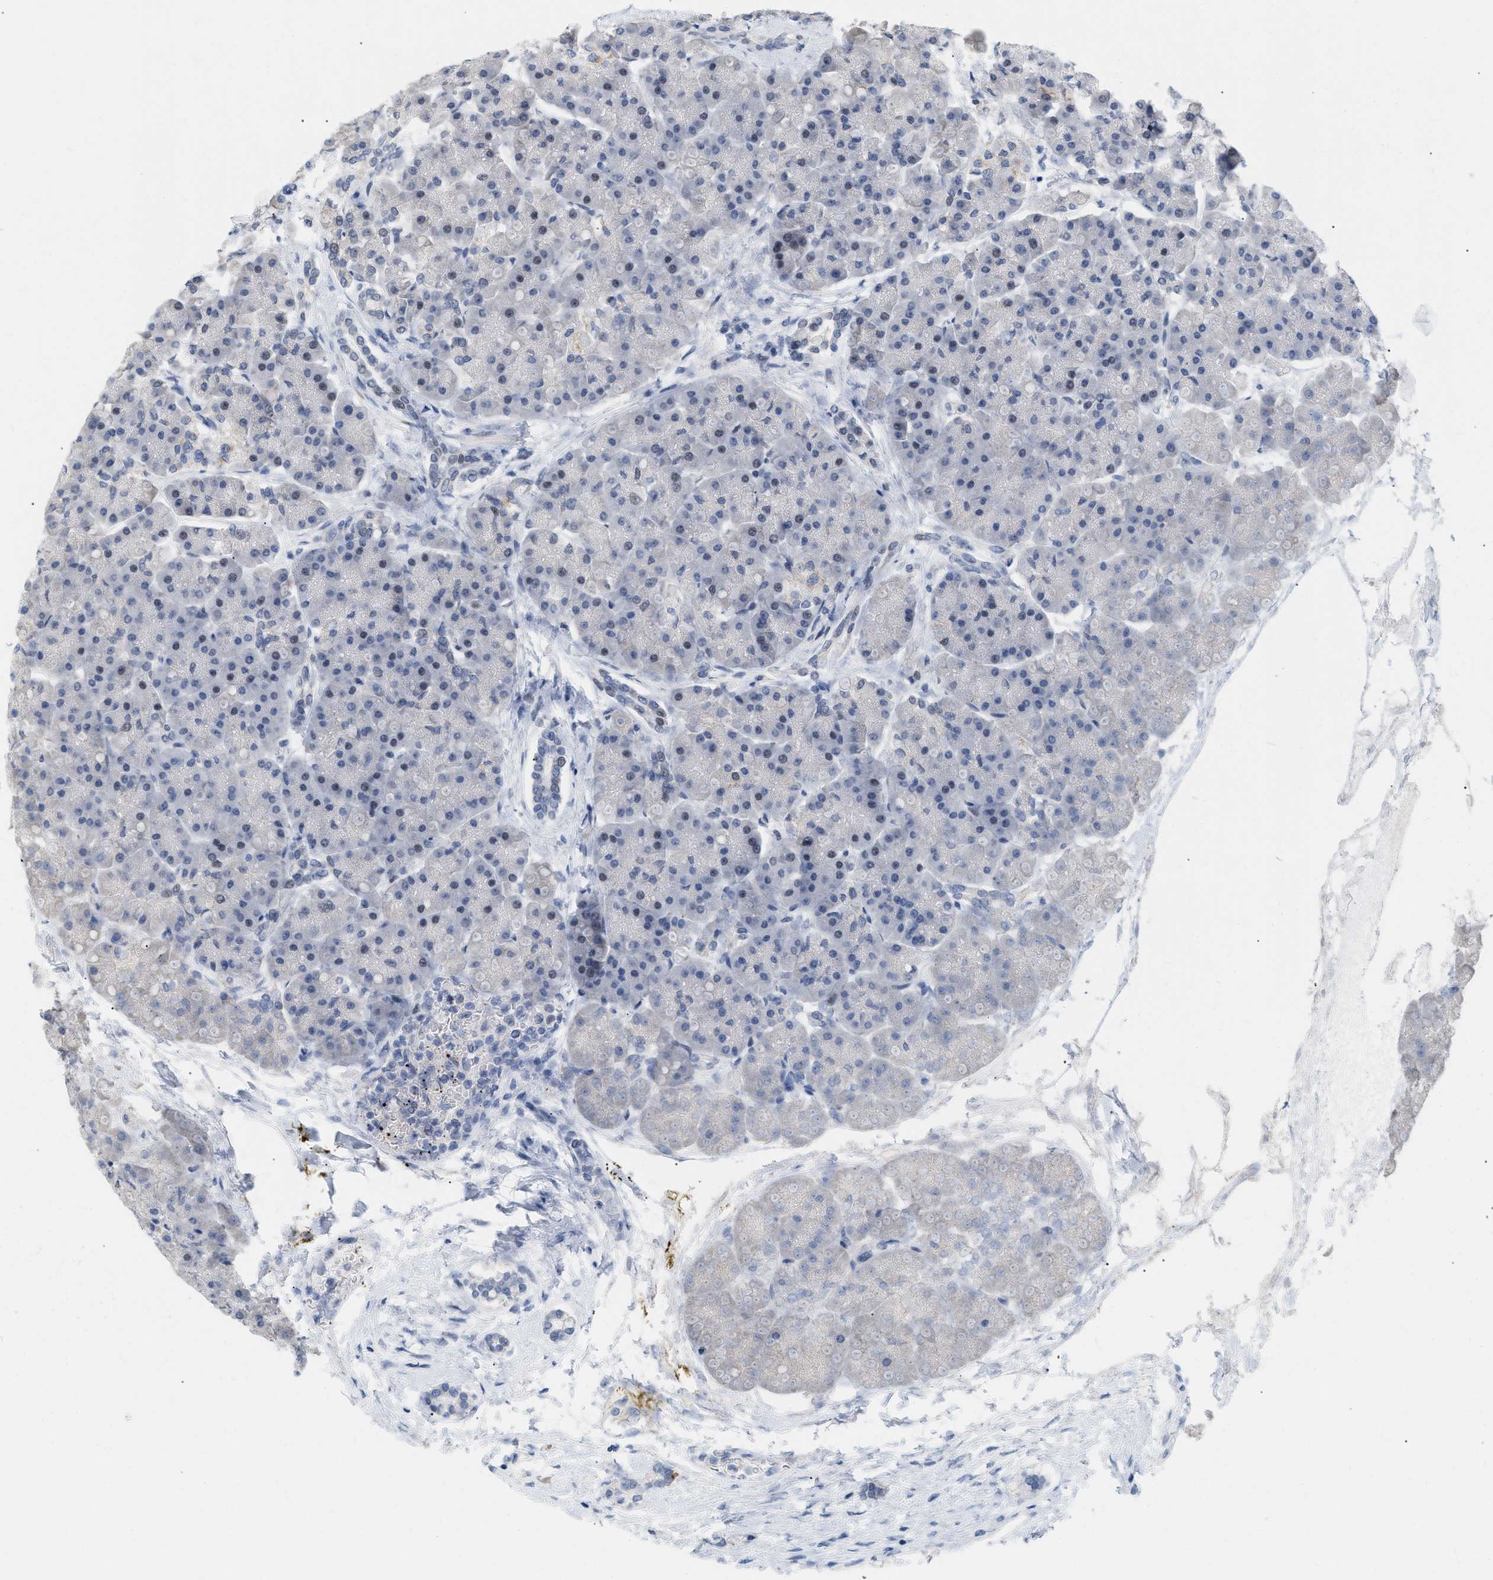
{"staining": {"intensity": "moderate", "quantity": "25%-75%", "location": "nuclear"}, "tissue": "pancreas", "cell_type": "Exocrine glandular cells", "image_type": "normal", "snomed": [{"axis": "morphology", "description": "Normal tissue, NOS"}, {"axis": "topography", "description": "Pancreas"}], "caption": "Immunohistochemistry (DAB) staining of normal pancreas displays moderate nuclear protein staining in approximately 25%-75% of exocrine glandular cells.", "gene": "PPARD", "patient": {"sex": "female", "age": 70}}